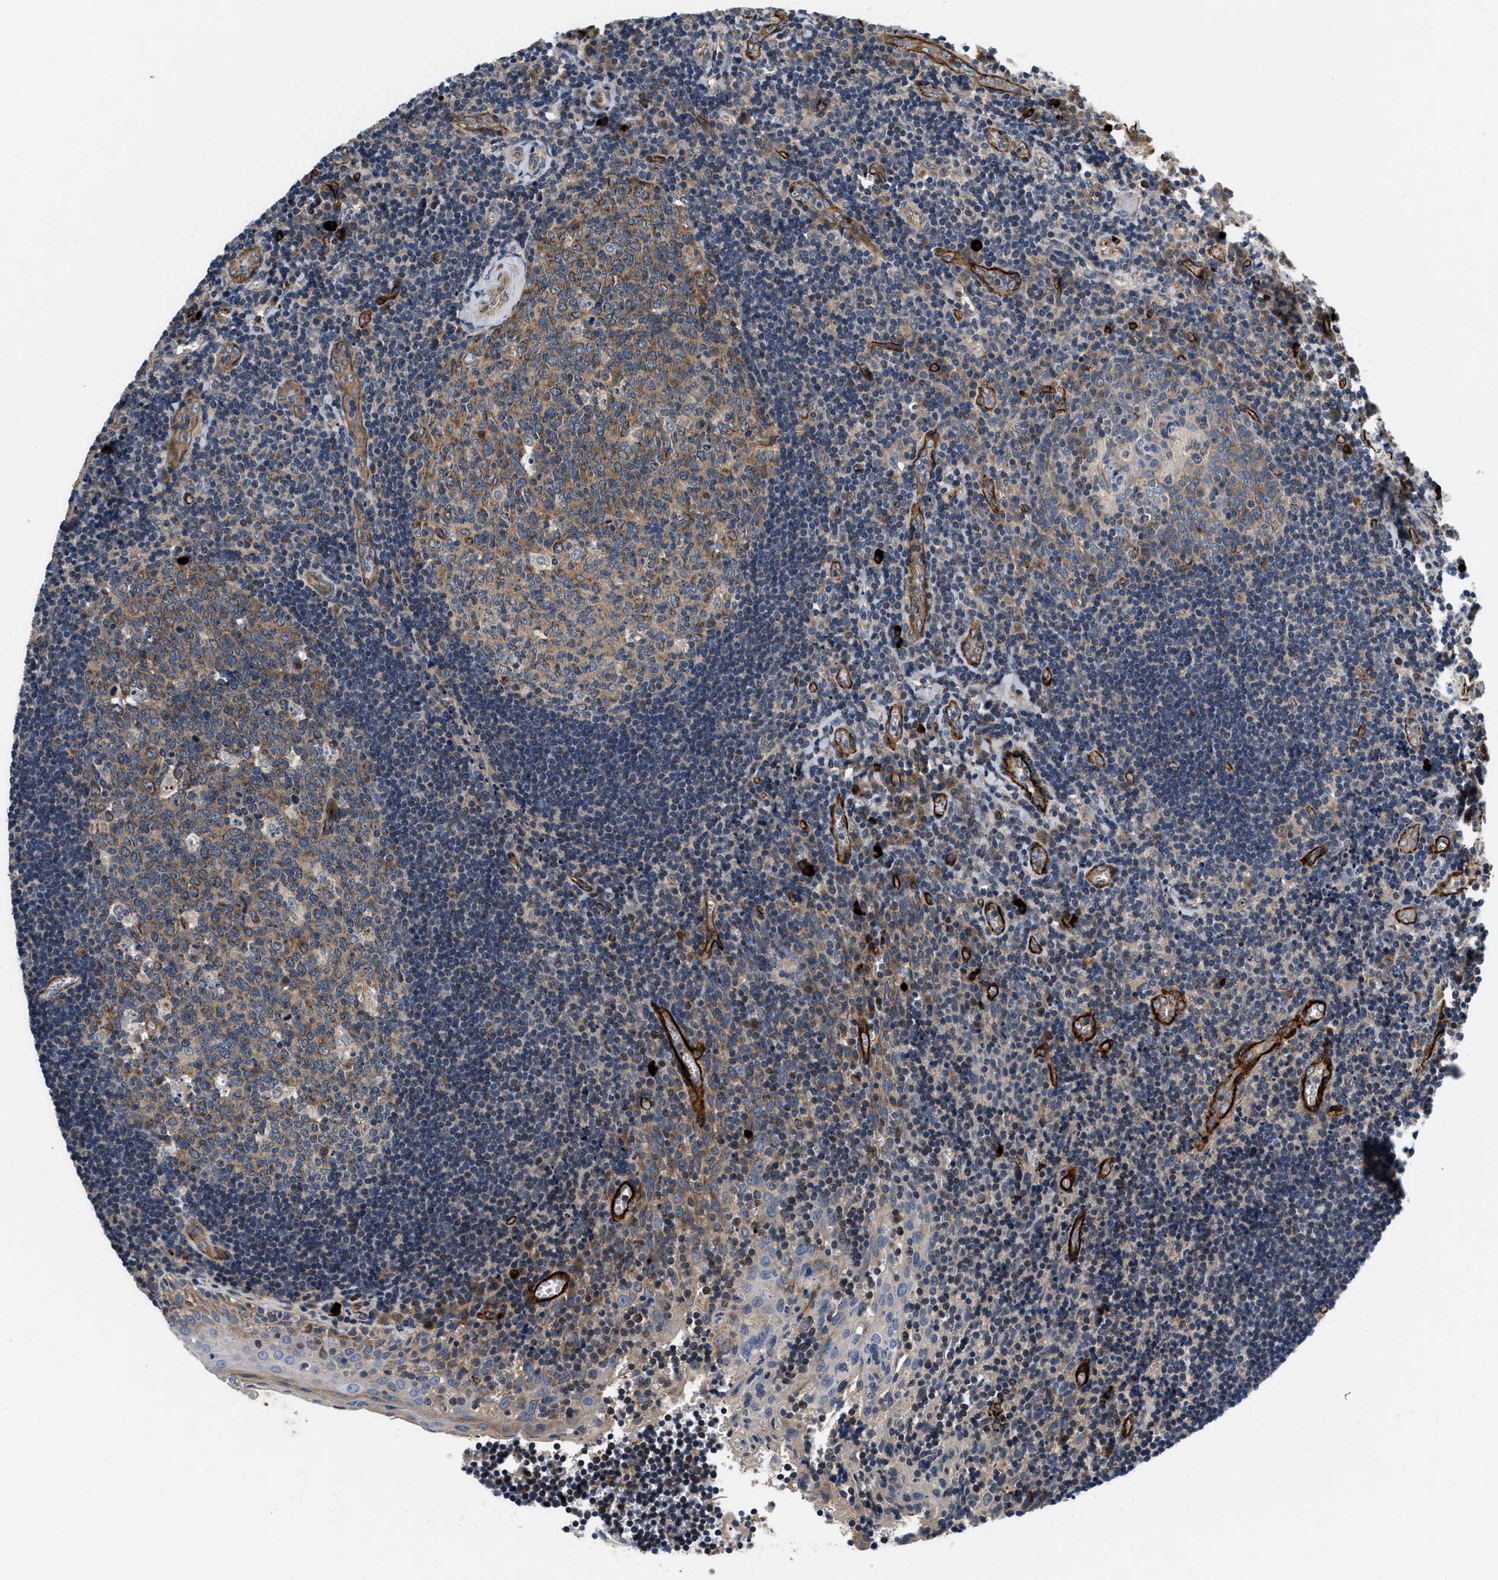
{"staining": {"intensity": "moderate", "quantity": ">75%", "location": "cytoplasmic/membranous"}, "tissue": "tonsil", "cell_type": "Germinal center cells", "image_type": "normal", "snomed": [{"axis": "morphology", "description": "Normal tissue, NOS"}, {"axis": "morphology", "description": "Inflammation, NOS"}, {"axis": "topography", "description": "Tonsil"}], "caption": "Immunohistochemical staining of unremarkable tonsil shows moderate cytoplasmic/membranous protein positivity in about >75% of germinal center cells. (DAB (3,3'-diaminobenzidine) = brown stain, brightfield microscopy at high magnification).", "gene": "NME6", "patient": {"sex": "female", "age": 31}}